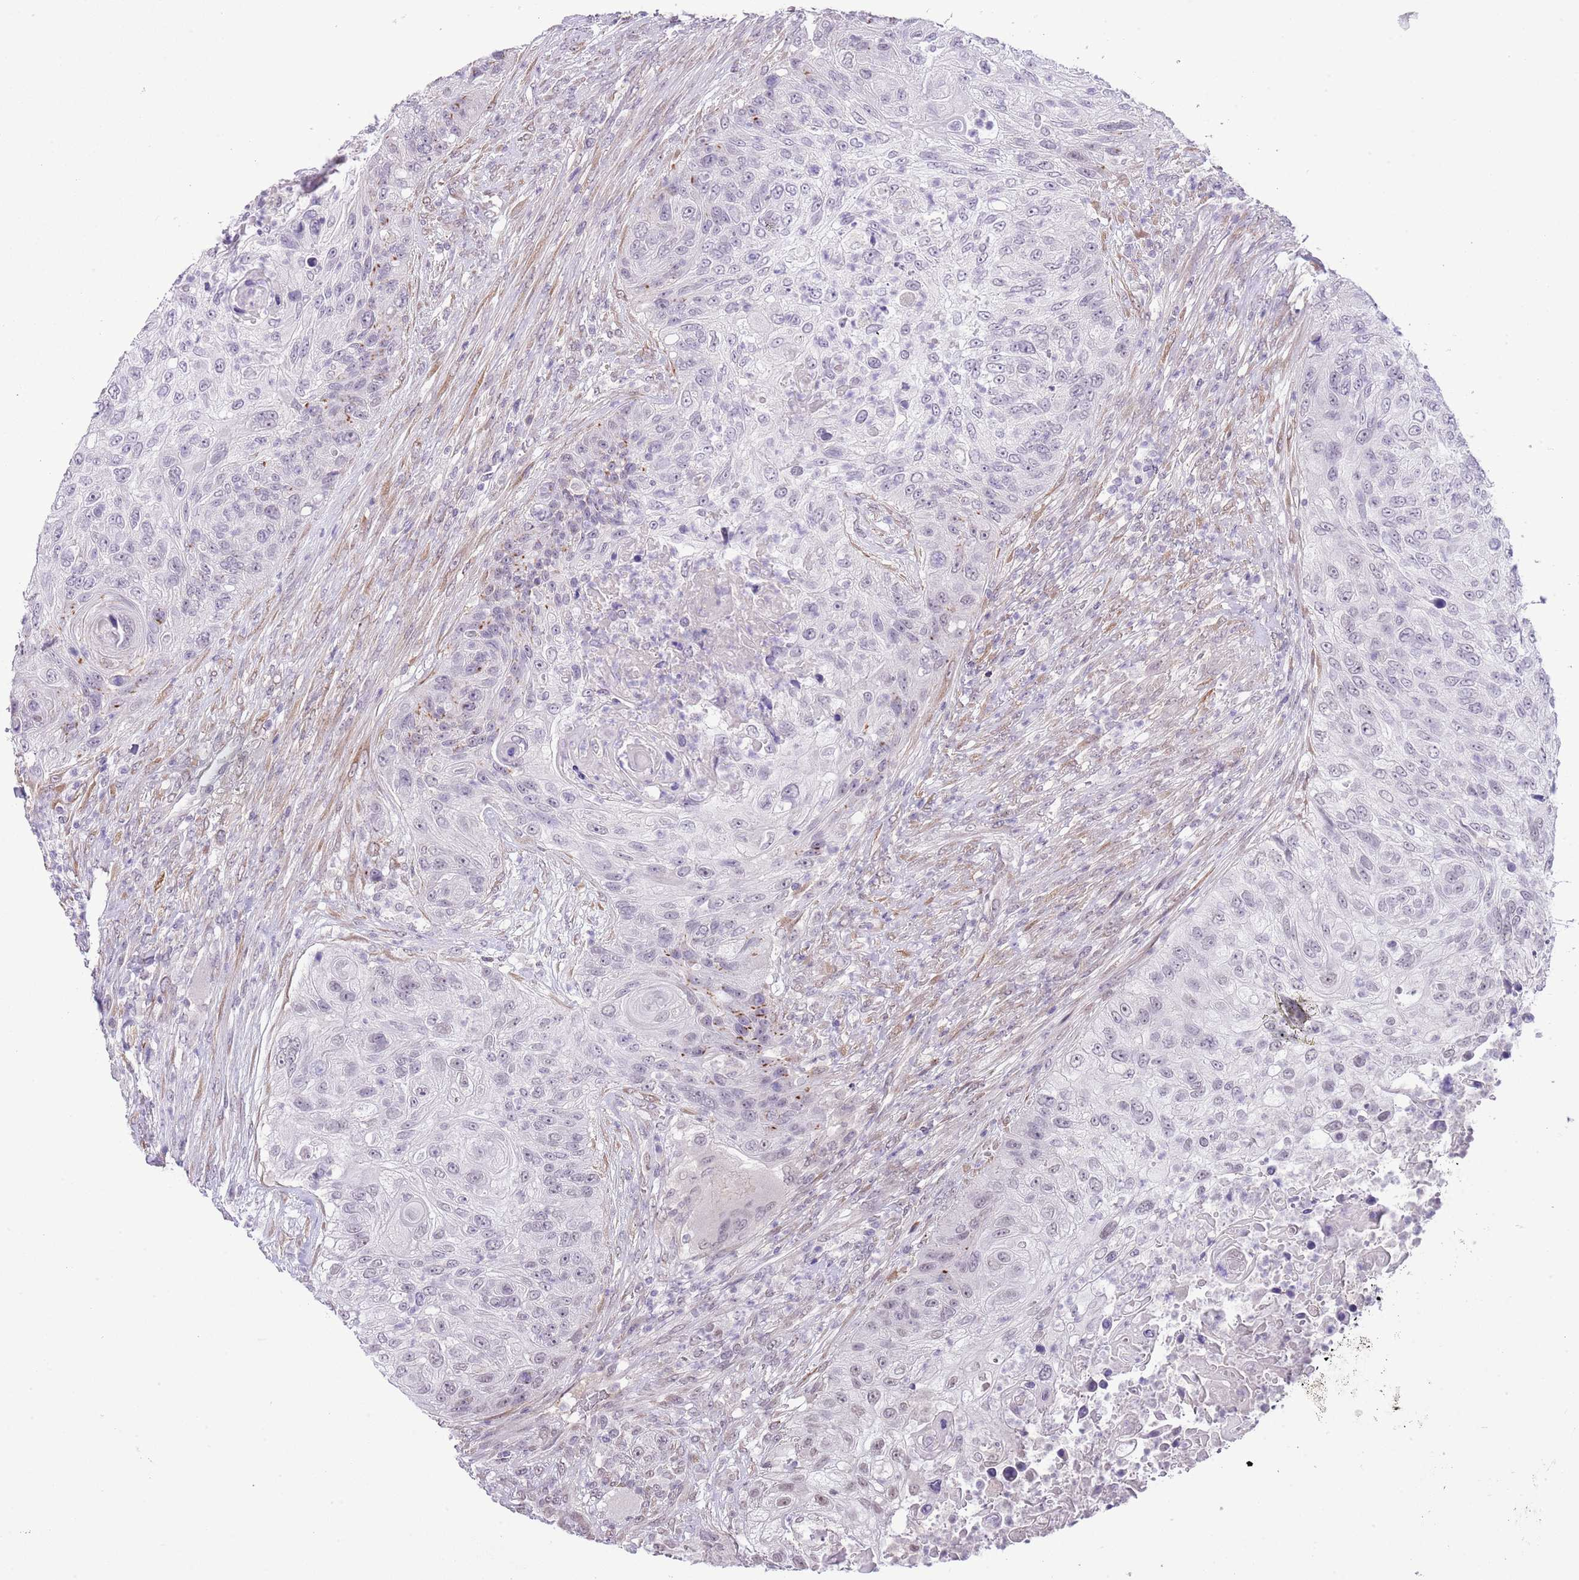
{"staining": {"intensity": "negative", "quantity": "none", "location": "none"}, "tissue": "urothelial cancer", "cell_type": "Tumor cells", "image_type": "cancer", "snomed": [{"axis": "morphology", "description": "Urothelial carcinoma, High grade"}, {"axis": "topography", "description": "Urinary bladder"}], "caption": "Protein analysis of urothelial cancer displays no significant expression in tumor cells.", "gene": "MIDN", "patient": {"sex": "female", "age": 60}}